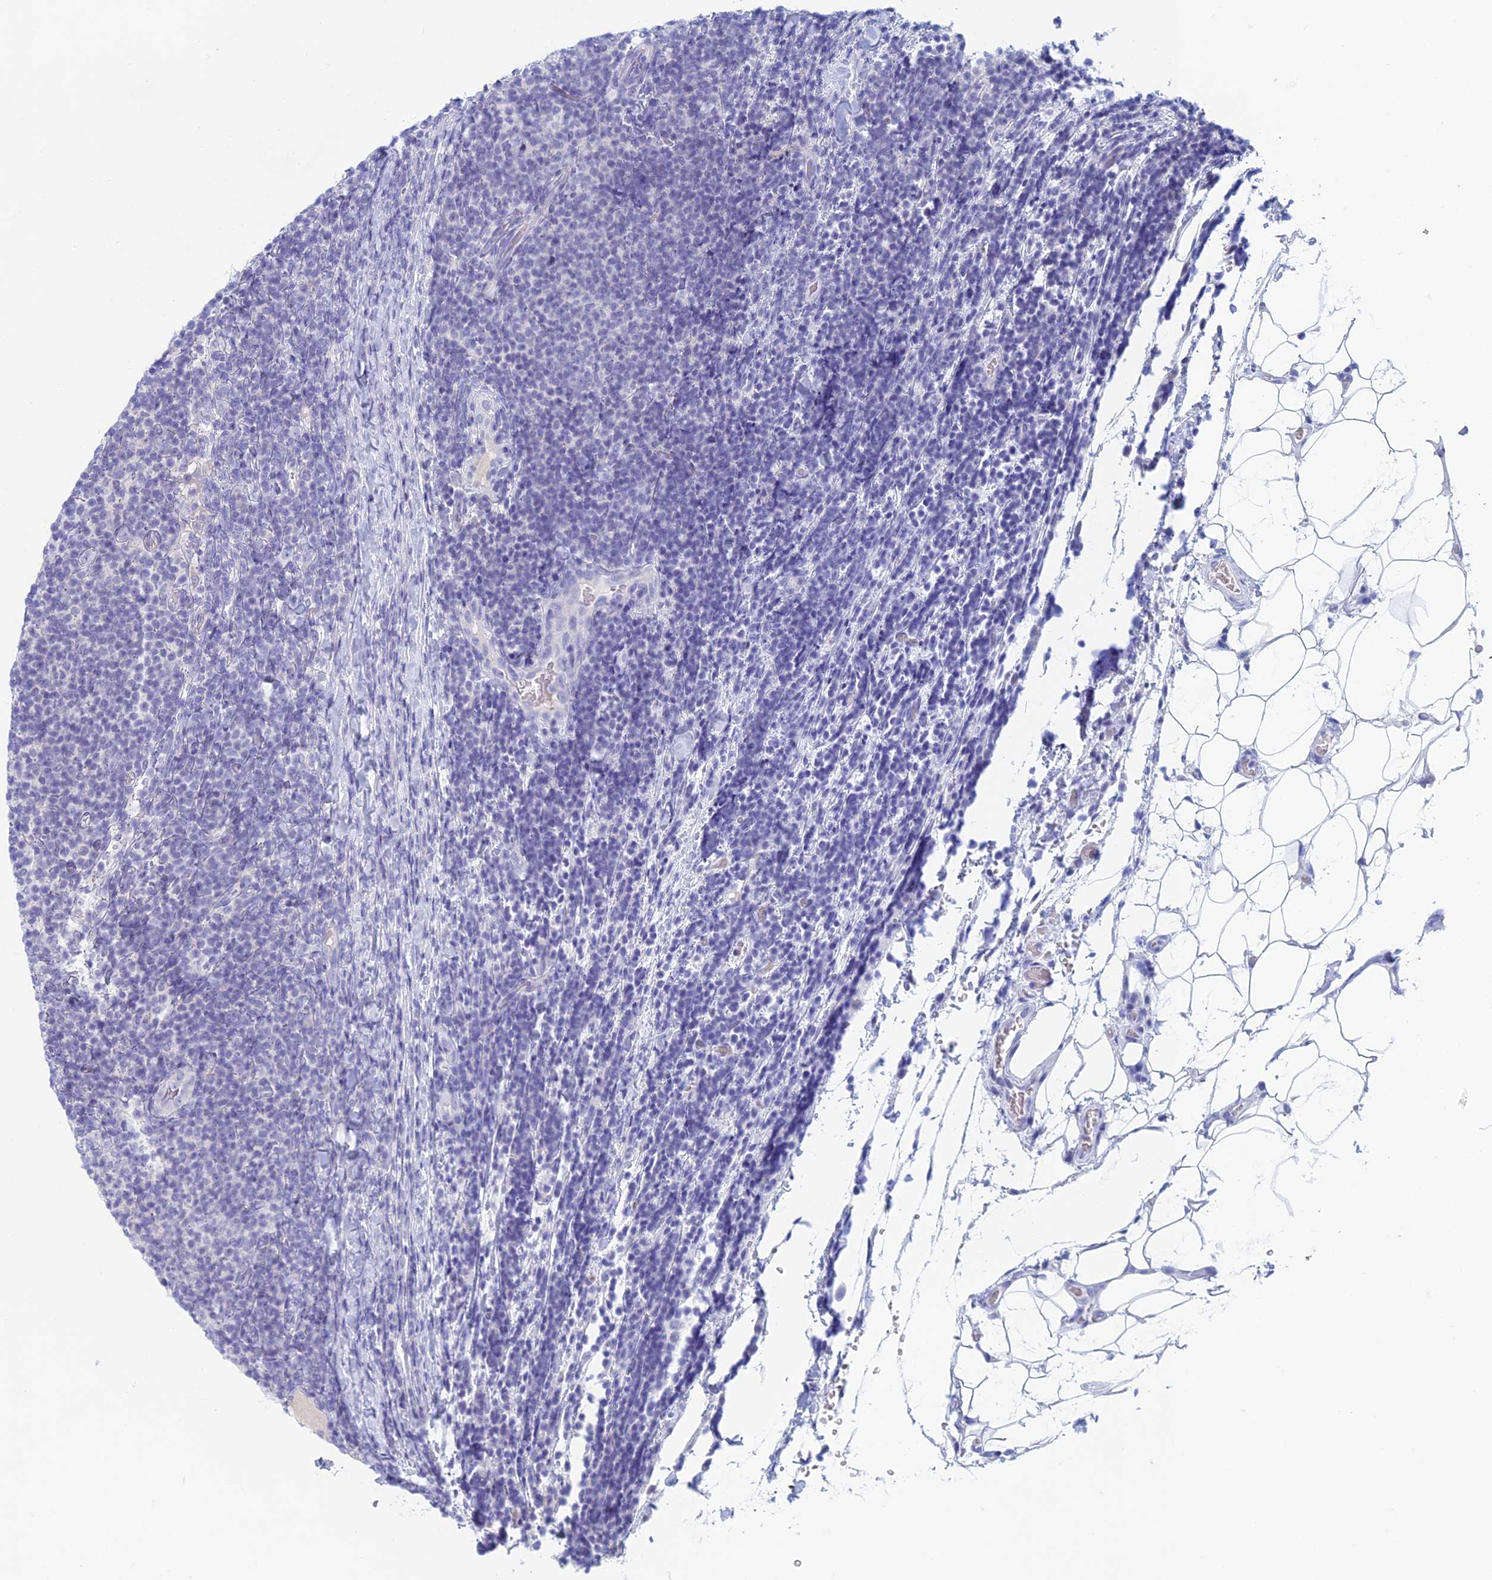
{"staining": {"intensity": "negative", "quantity": "none", "location": "none"}, "tissue": "lymphoma", "cell_type": "Tumor cells", "image_type": "cancer", "snomed": [{"axis": "morphology", "description": "Malignant lymphoma, non-Hodgkin's type, Low grade"}, {"axis": "topography", "description": "Lymph node"}], "caption": "This is an immunohistochemistry image of lymphoma. There is no staining in tumor cells.", "gene": "FERD3L", "patient": {"sex": "male", "age": 66}}